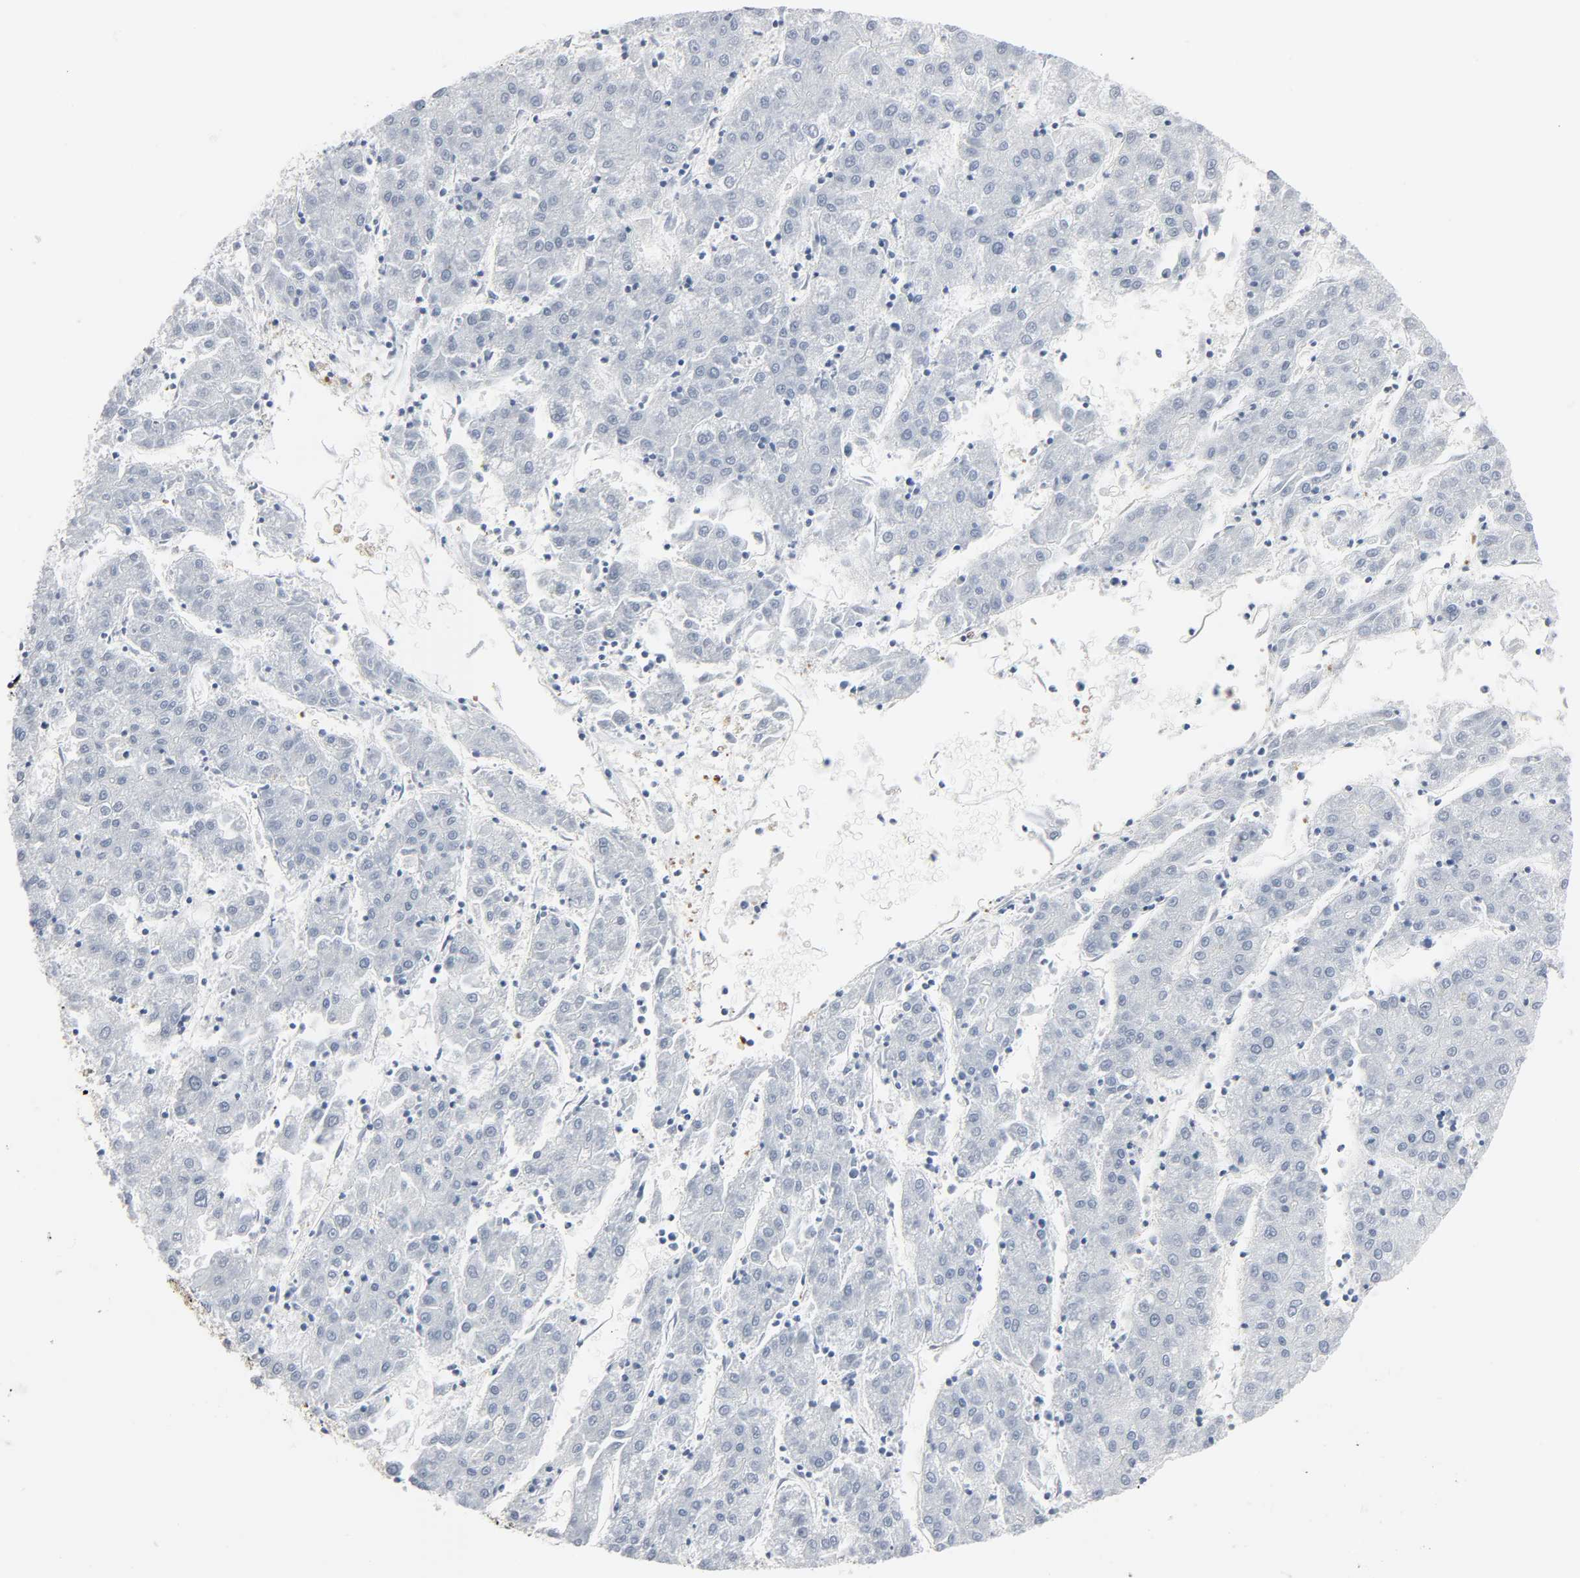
{"staining": {"intensity": "negative", "quantity": "none", "location": "none"}, "tissue": "liver cancer", "cell_type": "Tumor cells", "image_type": "cancer", "snomed": [{"axis": "morphology", "description": "Carcinoma, Hepatocellular, NOS"}, {"axis": "topography", "description": "Liver"}], "caption": "This photomicrograph is of hepatocellular carcinoma (liver) stained with immunohistochemistry to label a protein in brown with the nuclei are counter-stained blue. There is no staining in tumor cells. The staining was performed using DAB (3,3'-diaminobenzidine) to visualize the protein expression in brown, while the nuclei were stained in blue with hematoxylin (Magnification: 20x).", "gene": "GSK3A", "patient": {"sex": "male", "age": 72}}